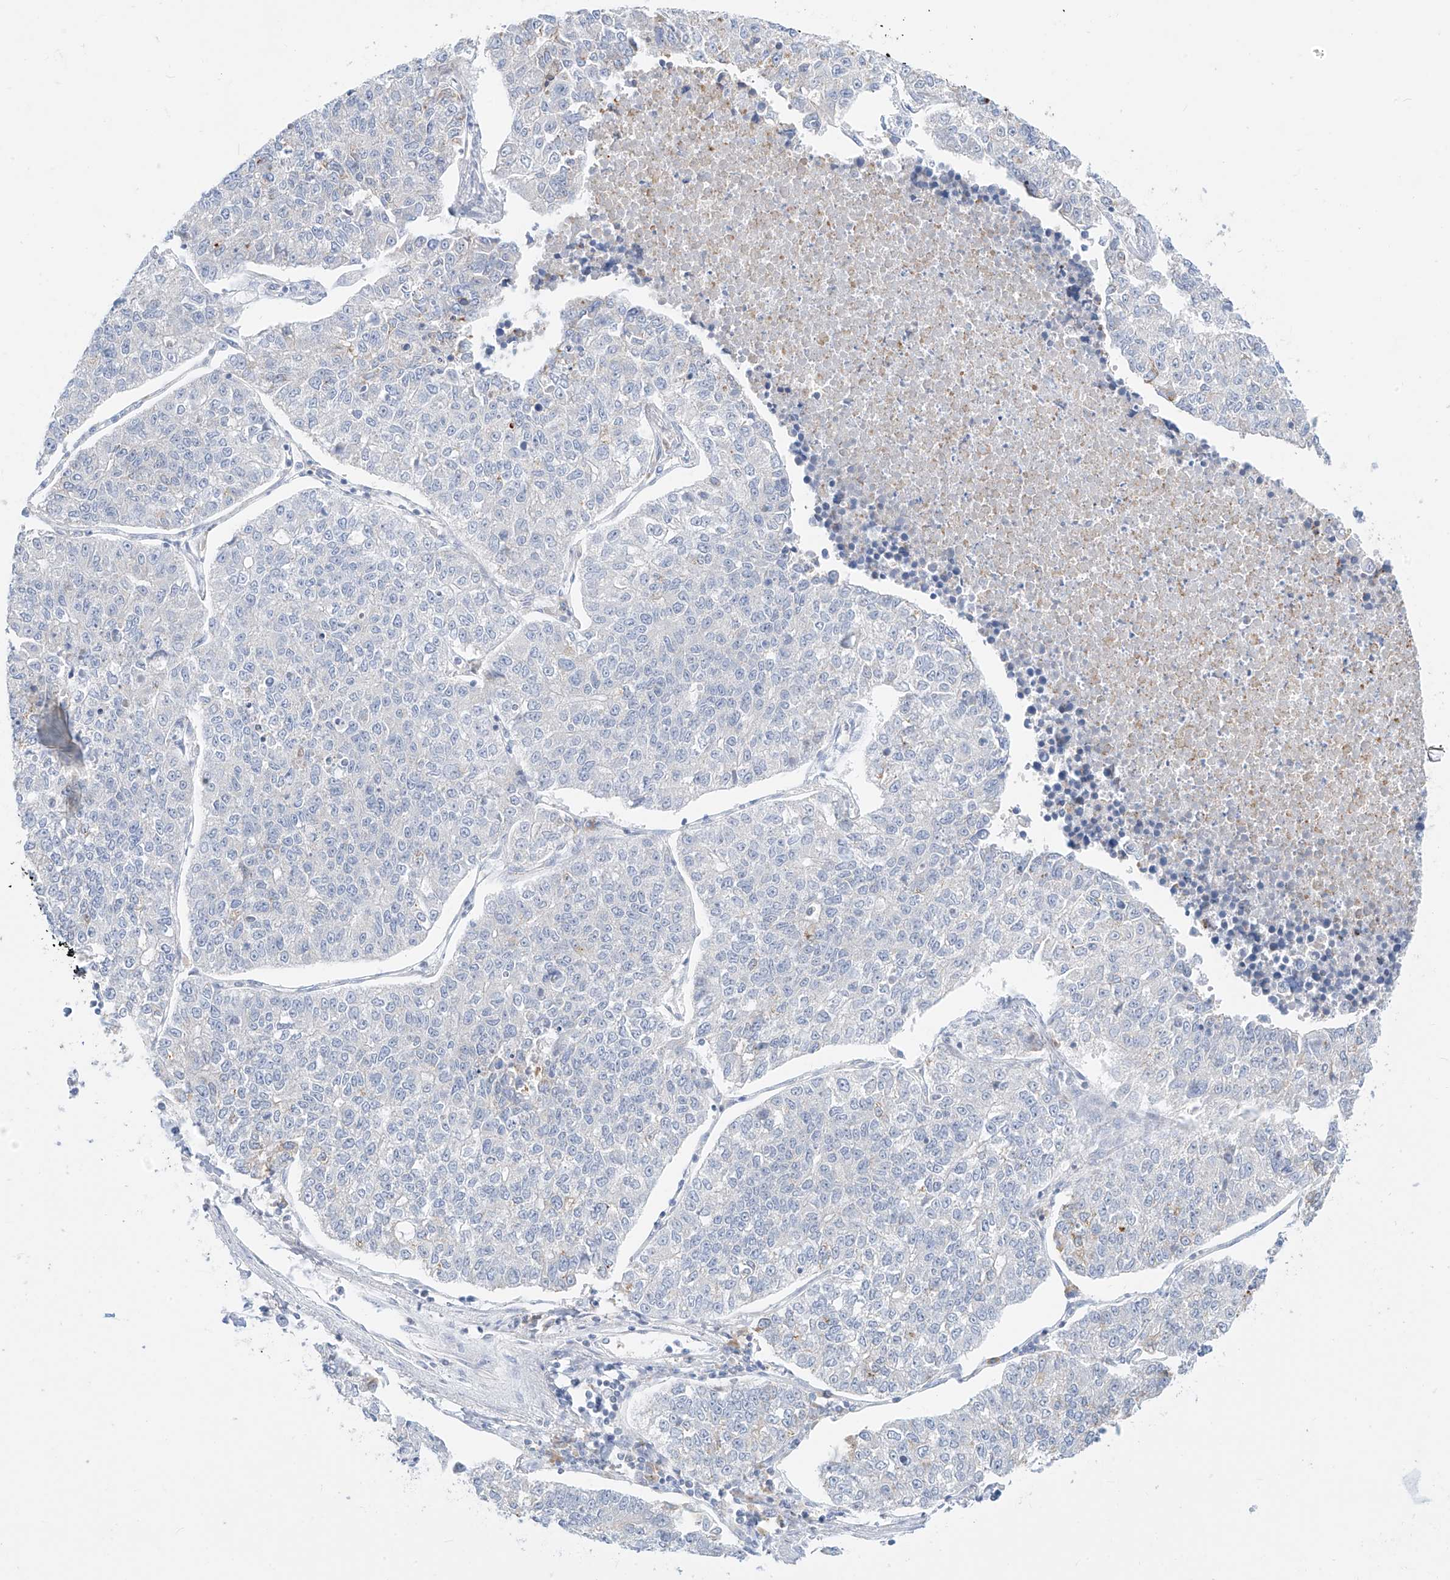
{"staining": {"intensity": "negative", "quantity": "none", "location": "none"}, "tissue": "lung cancer", "cell_type": "Tumor cells", "image_type": "cancer", "snomed": [{"axis": "morphology", "description": "Adenocarcinoma, NOS"}, {"axis": "topography", "description": "Lung"}], "caption": "Immunohistochemical staining of human lung cancer shows no significant staining in tumor cells.", "gene": "SYTL3", "patient": {"sex": "male", "age": 49}}